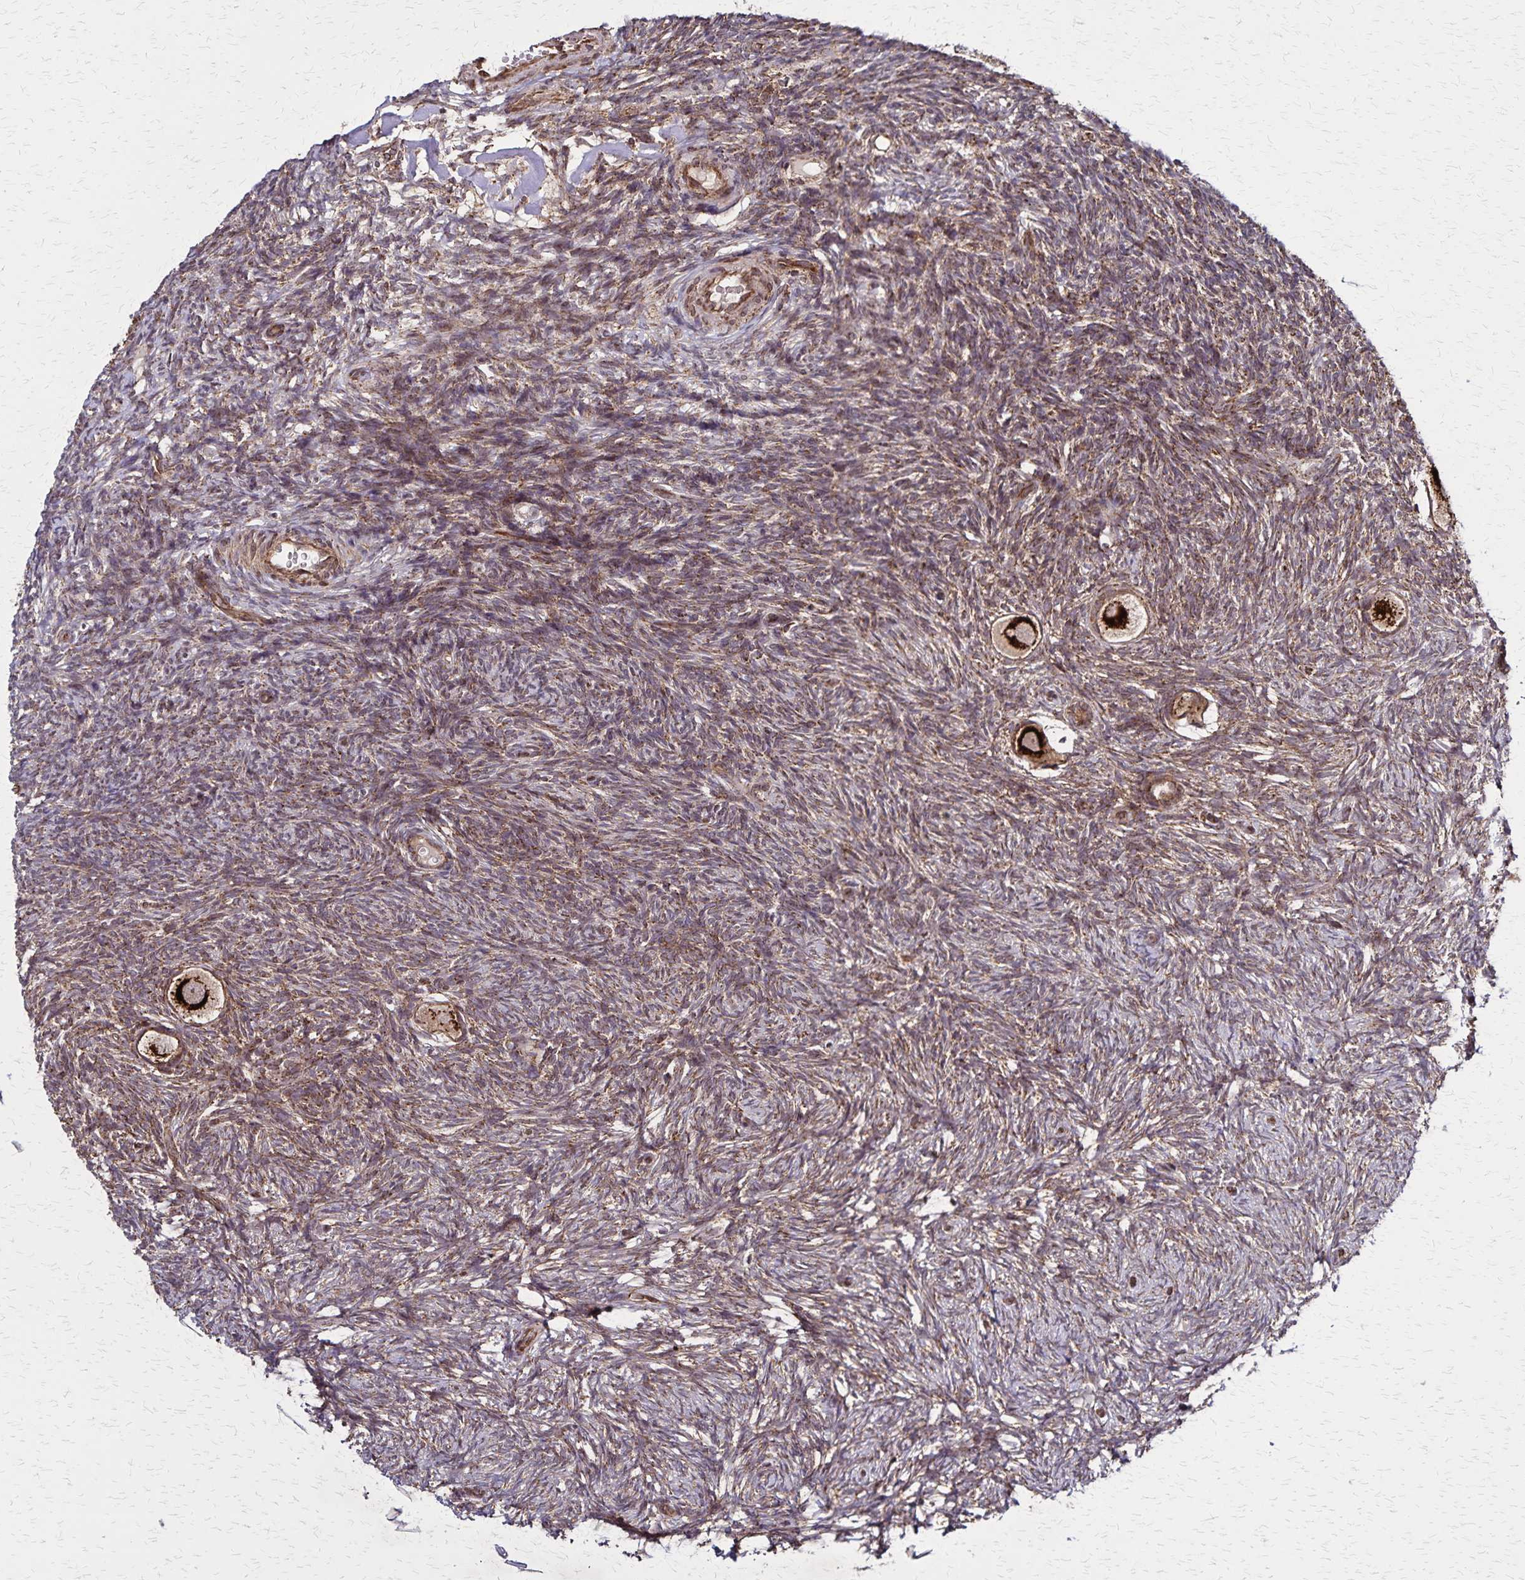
{"staining": {"intensity": "strong", "quantity": ">75%", "location": "cytoplasmic/membranous"}, "tissue": "ovary", "cell_type": "Follicle cells", "image_type": "normal", "snomed": [{"axis": "morphology", "description": "Normal tissue, NOS"}, {"axis": "topography", "description": "Ovary"}], "caption": "Immunohistochemical staining of benign ovary displays strong cytoplasmic/membranous protein staining in approximately >75% of follicle cells.", "gene": "NFS1", "patient": {"sex": "female", "age": 34}}